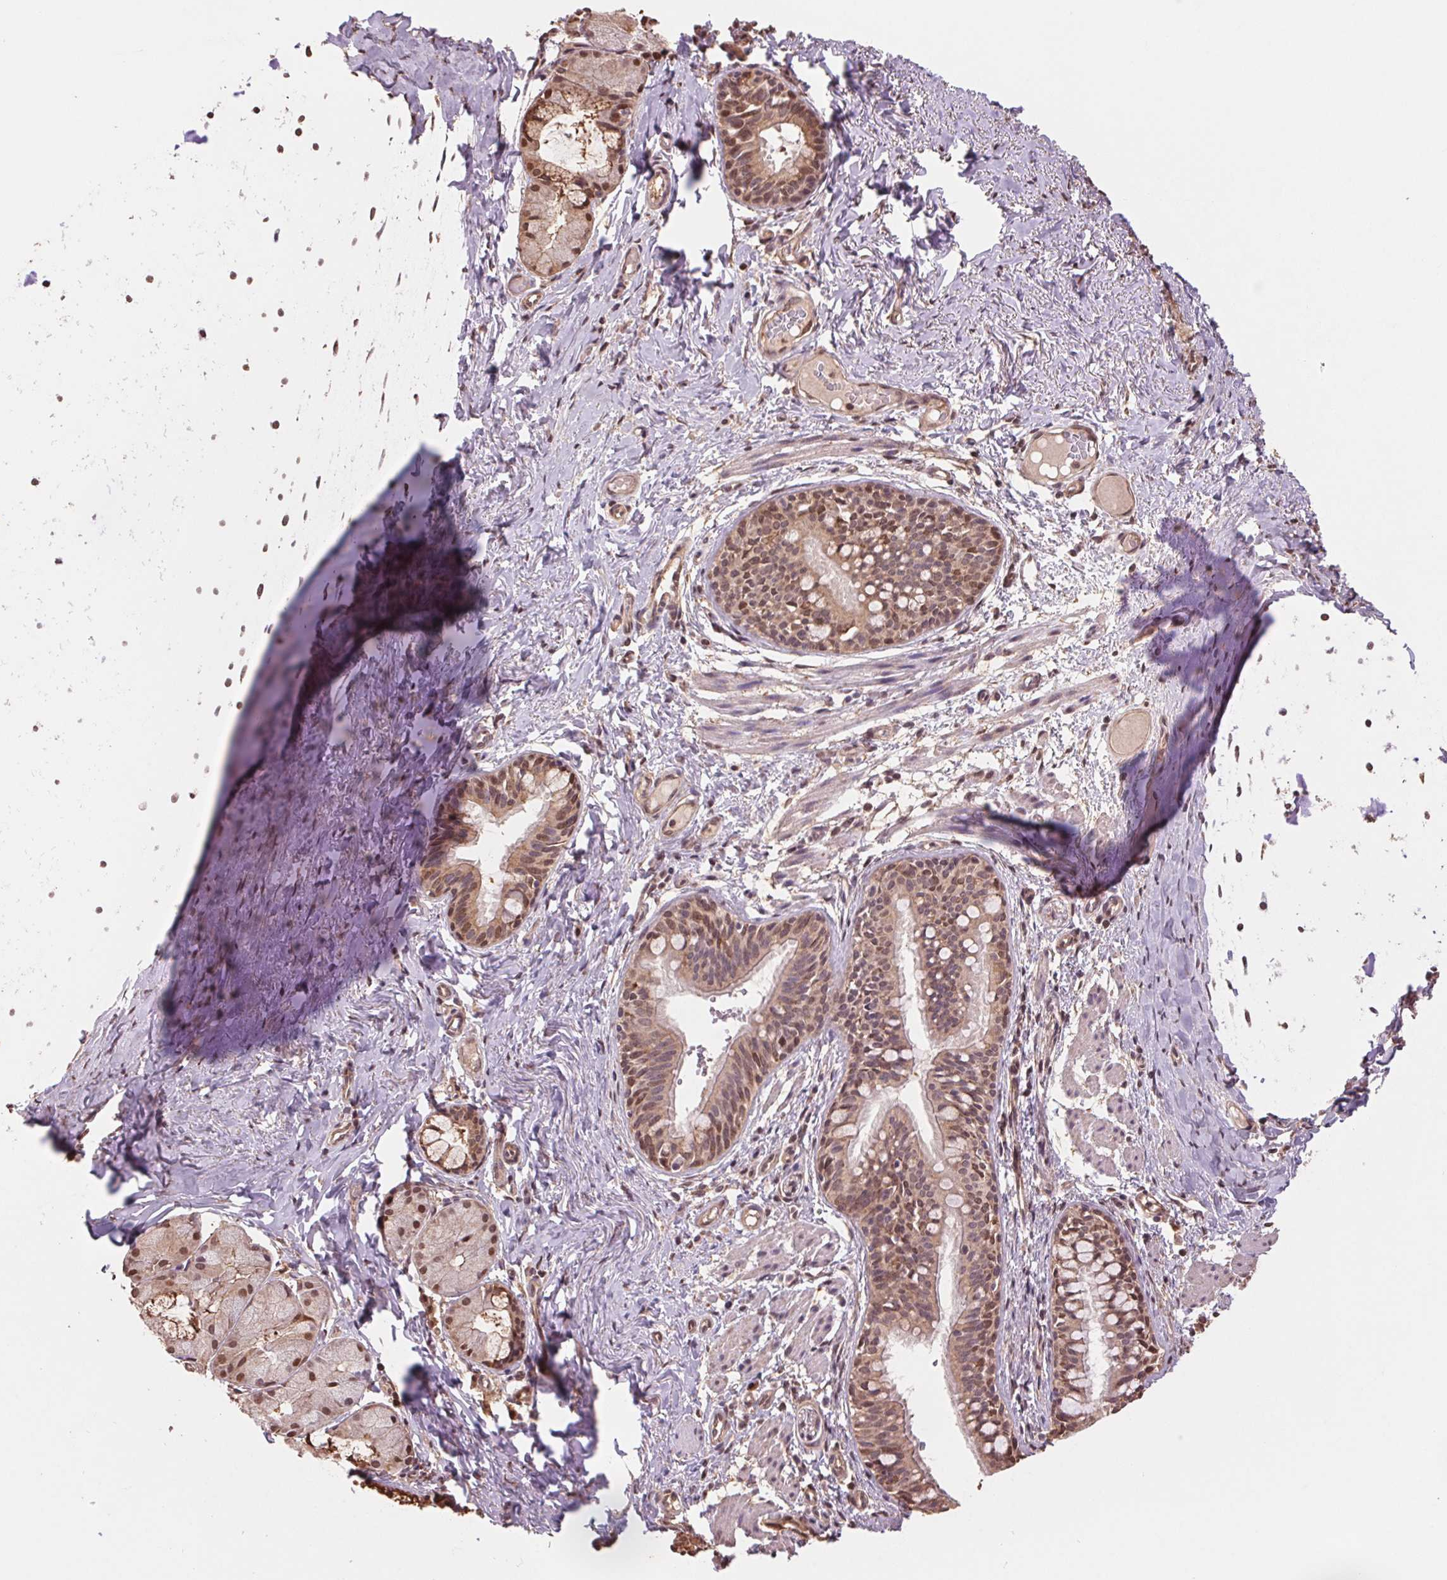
{"staining": {"intensity": "moderate", "quantity": ">75%", "location": "cytoplasmic/membranous,nuclear"}, "tissue": "bronchus", "cell_type": "Respiratory epithelial cells", "image_type": "normal", "snomed": [{"axis": "morphology", "description": "Normal tissue, NOS"}, {"axis": "topography", "description": "Bronchus"}], "caption": "The histopathology image shows staining of benign bronchus, revealing moderate cytoplasmic/membranous,nuclear protein staining (brown color) within respiratory epithelial cells.", "gene": "CUTA", "patient": {"sex": "male", "age": 1}}